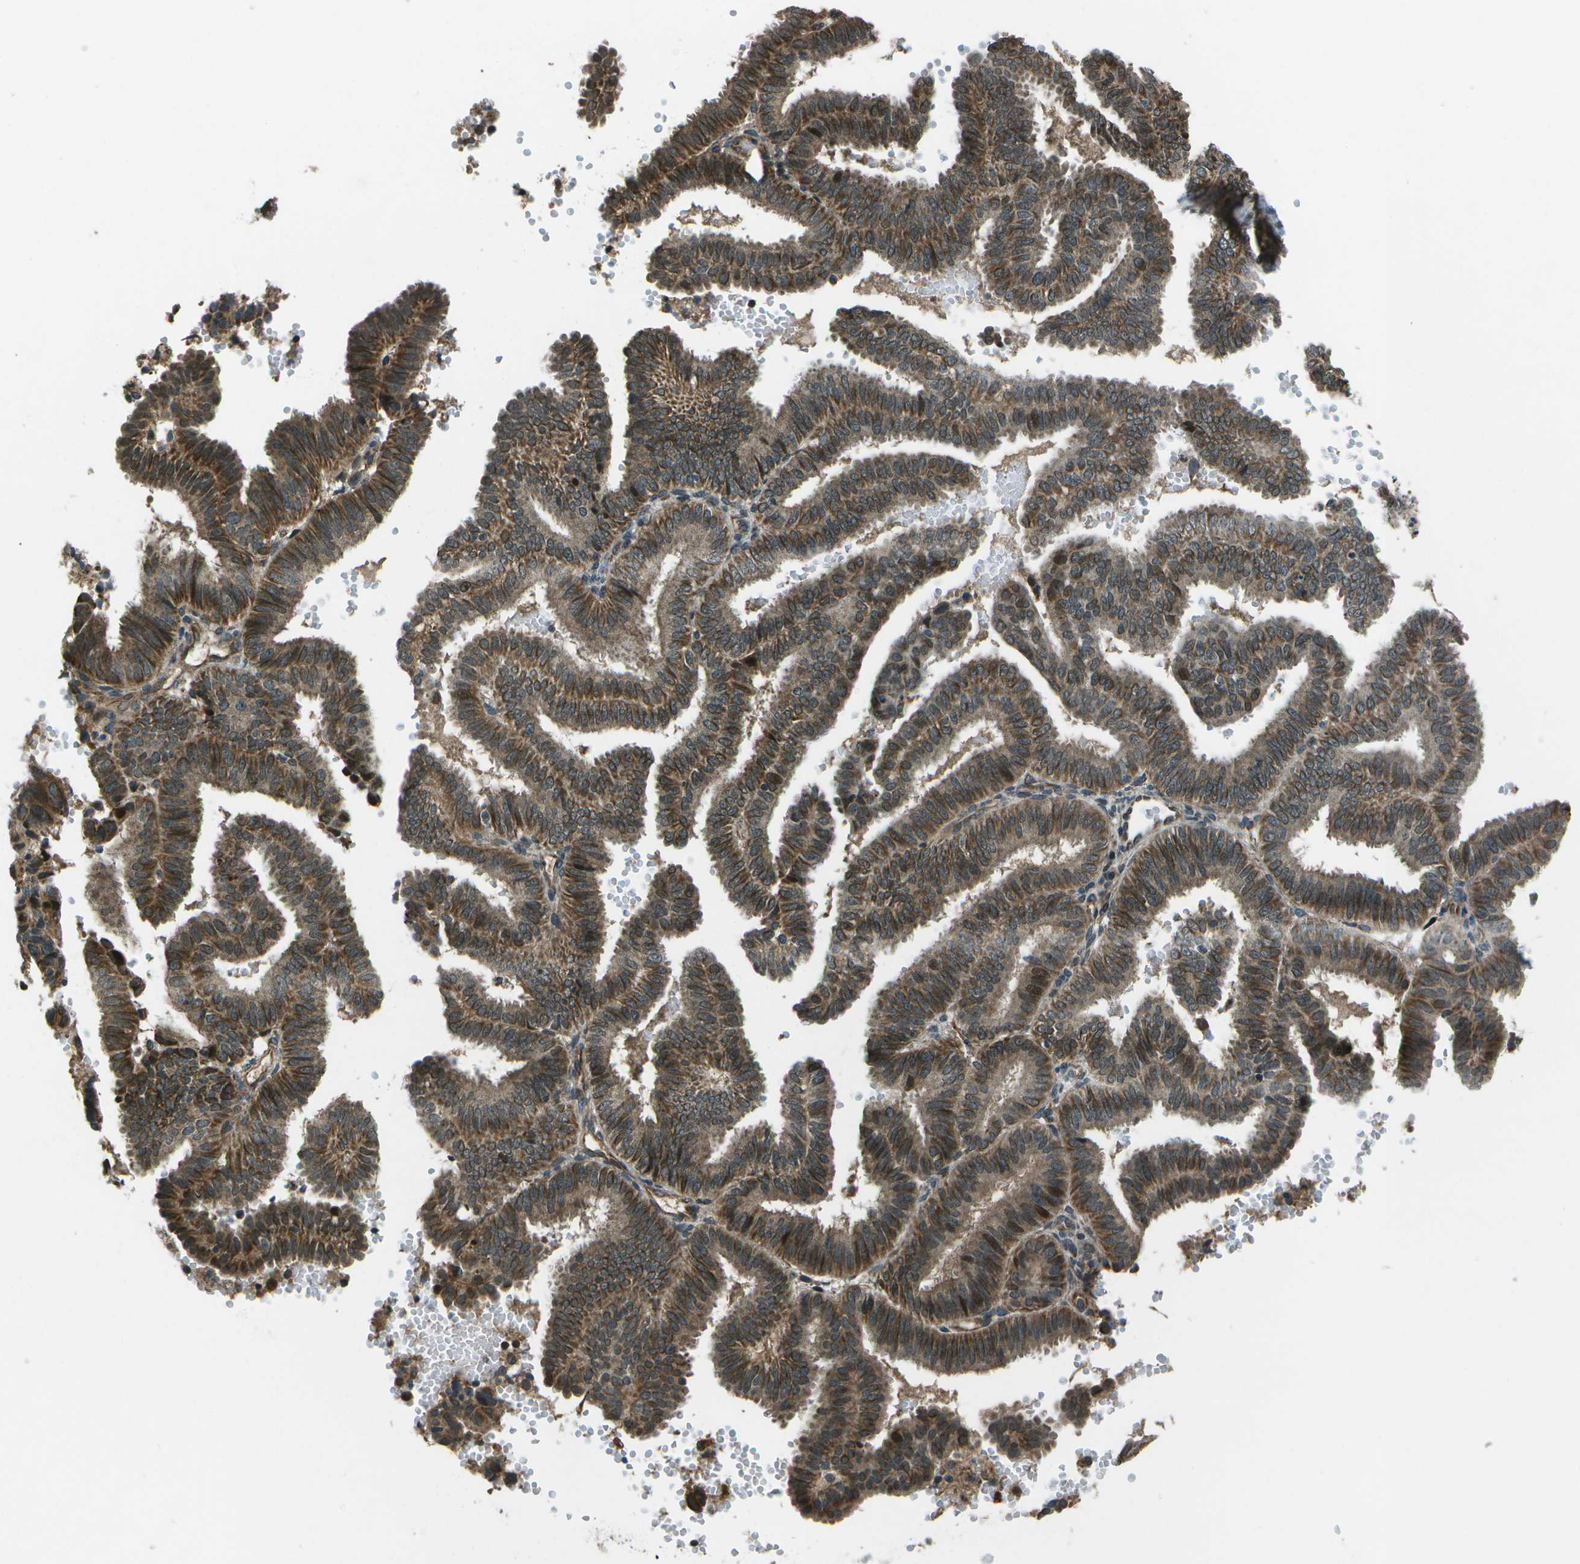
{"staining": {"intensity": "moderate", "quantity": ">75%", "location": "cytoplasmic/membranous"}, "tissue": "endometrial cancer", "cell_type": "Tumor cells", "image_type": "cancer", "snomed": [{"axis": "morphology", "description": "Adenocarcinoma, NOS"}, {"axis": "topography", "description": "Endometrium"}], "caption": "Approximately >75% of tumor cells in endometrial cancer show moderate cytoplasmic/membranous protein staining as visualized by brown immunohistochemical staining.", "gene": "EIF2AK1", "patient": {"sex": "female", "age": 58}}